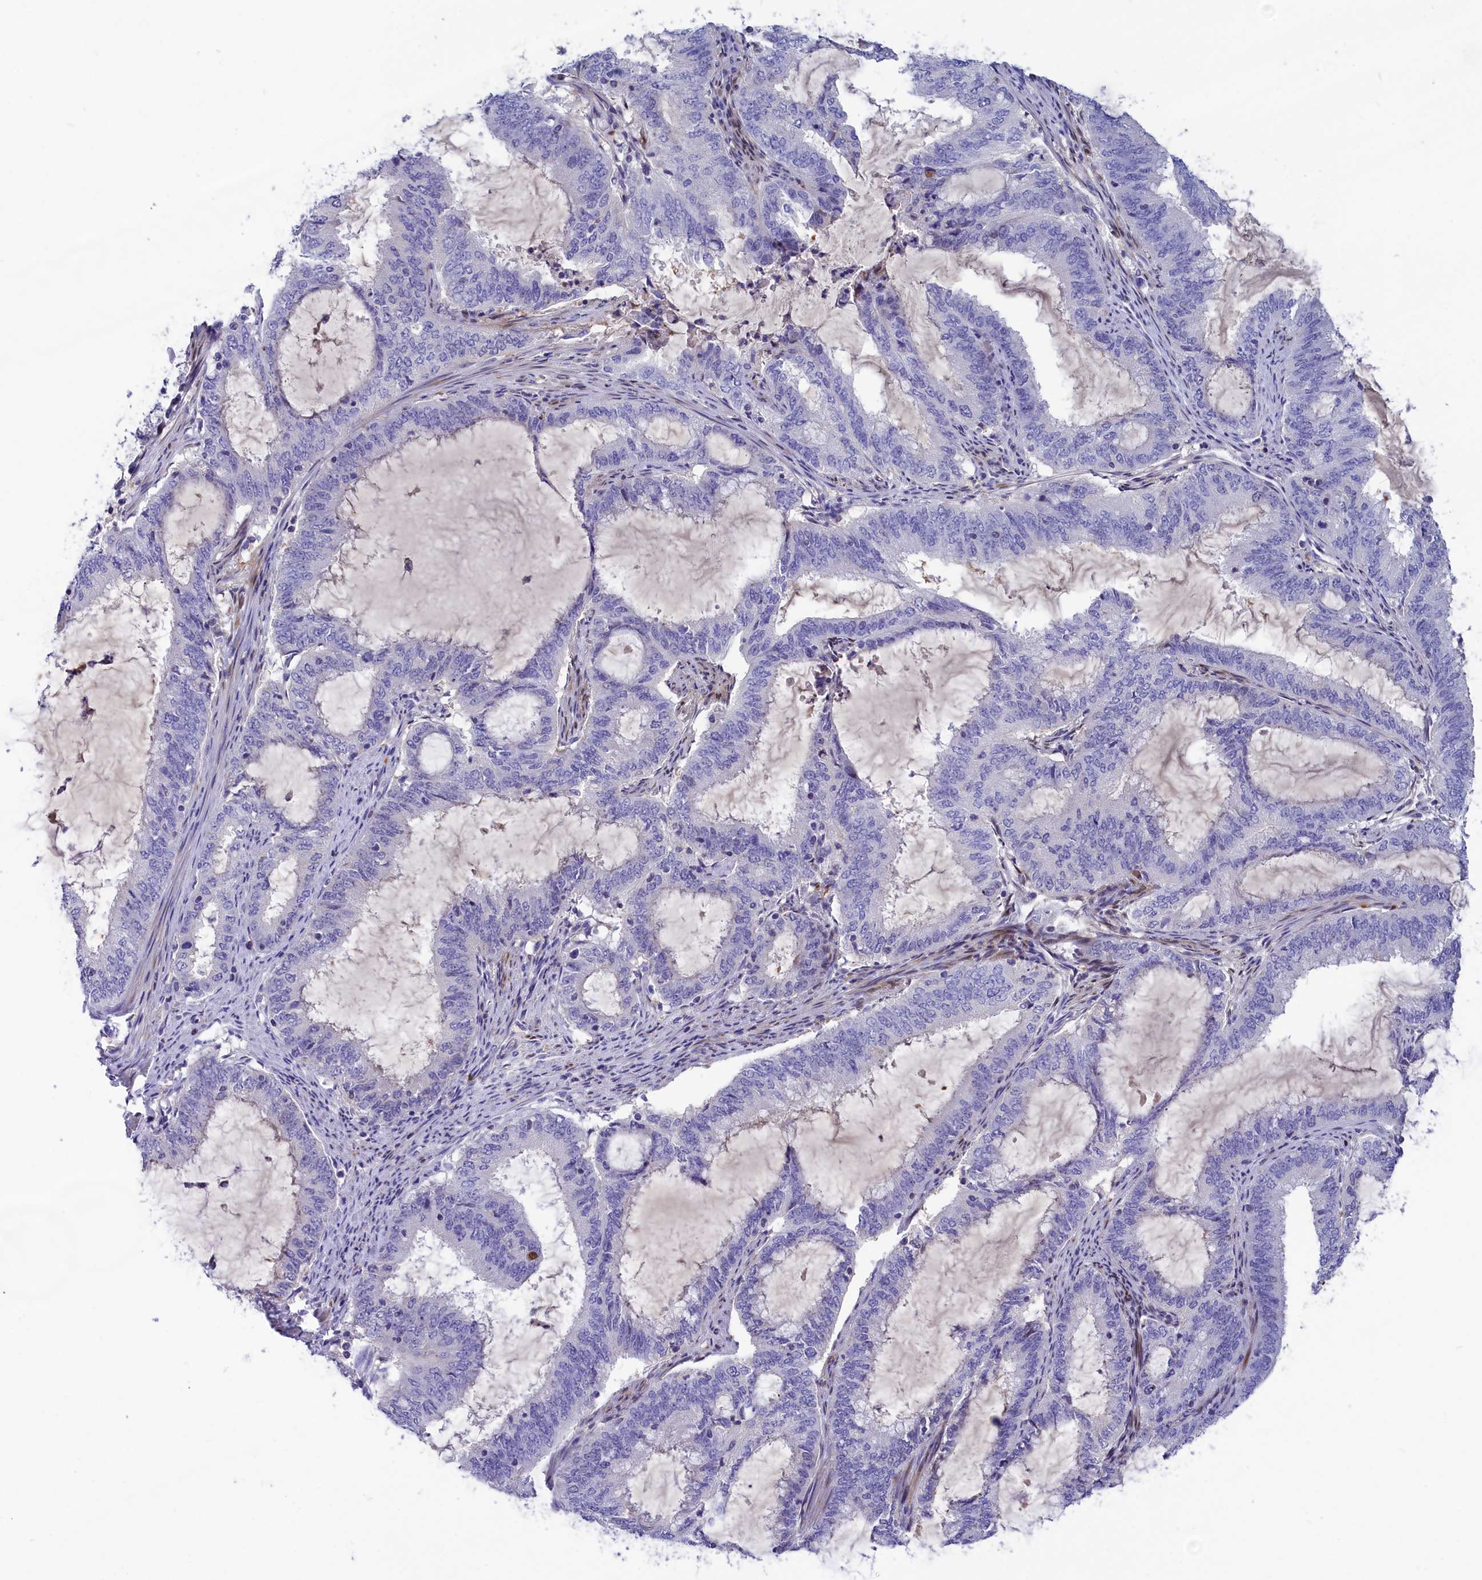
{"staining": {"intensity": "negative", "quantity": "none", "location": "none"}, "tissue": "endometrial cancer", "cell_type": "Tumor cells", "image_type": "cancer", "snomed": [{"axis": "morphology", "description": "Adenocarcinoma, NOS"}, {"axis": "topography", "description": "Endometrium"}], "caption": "This is a histopathology image of IHC staining of adenocarcinoma (endometrial), which shows no staining in tumor cells.", "gene": "NKPD1", "patient": {"sex": "female", "age": 51}}